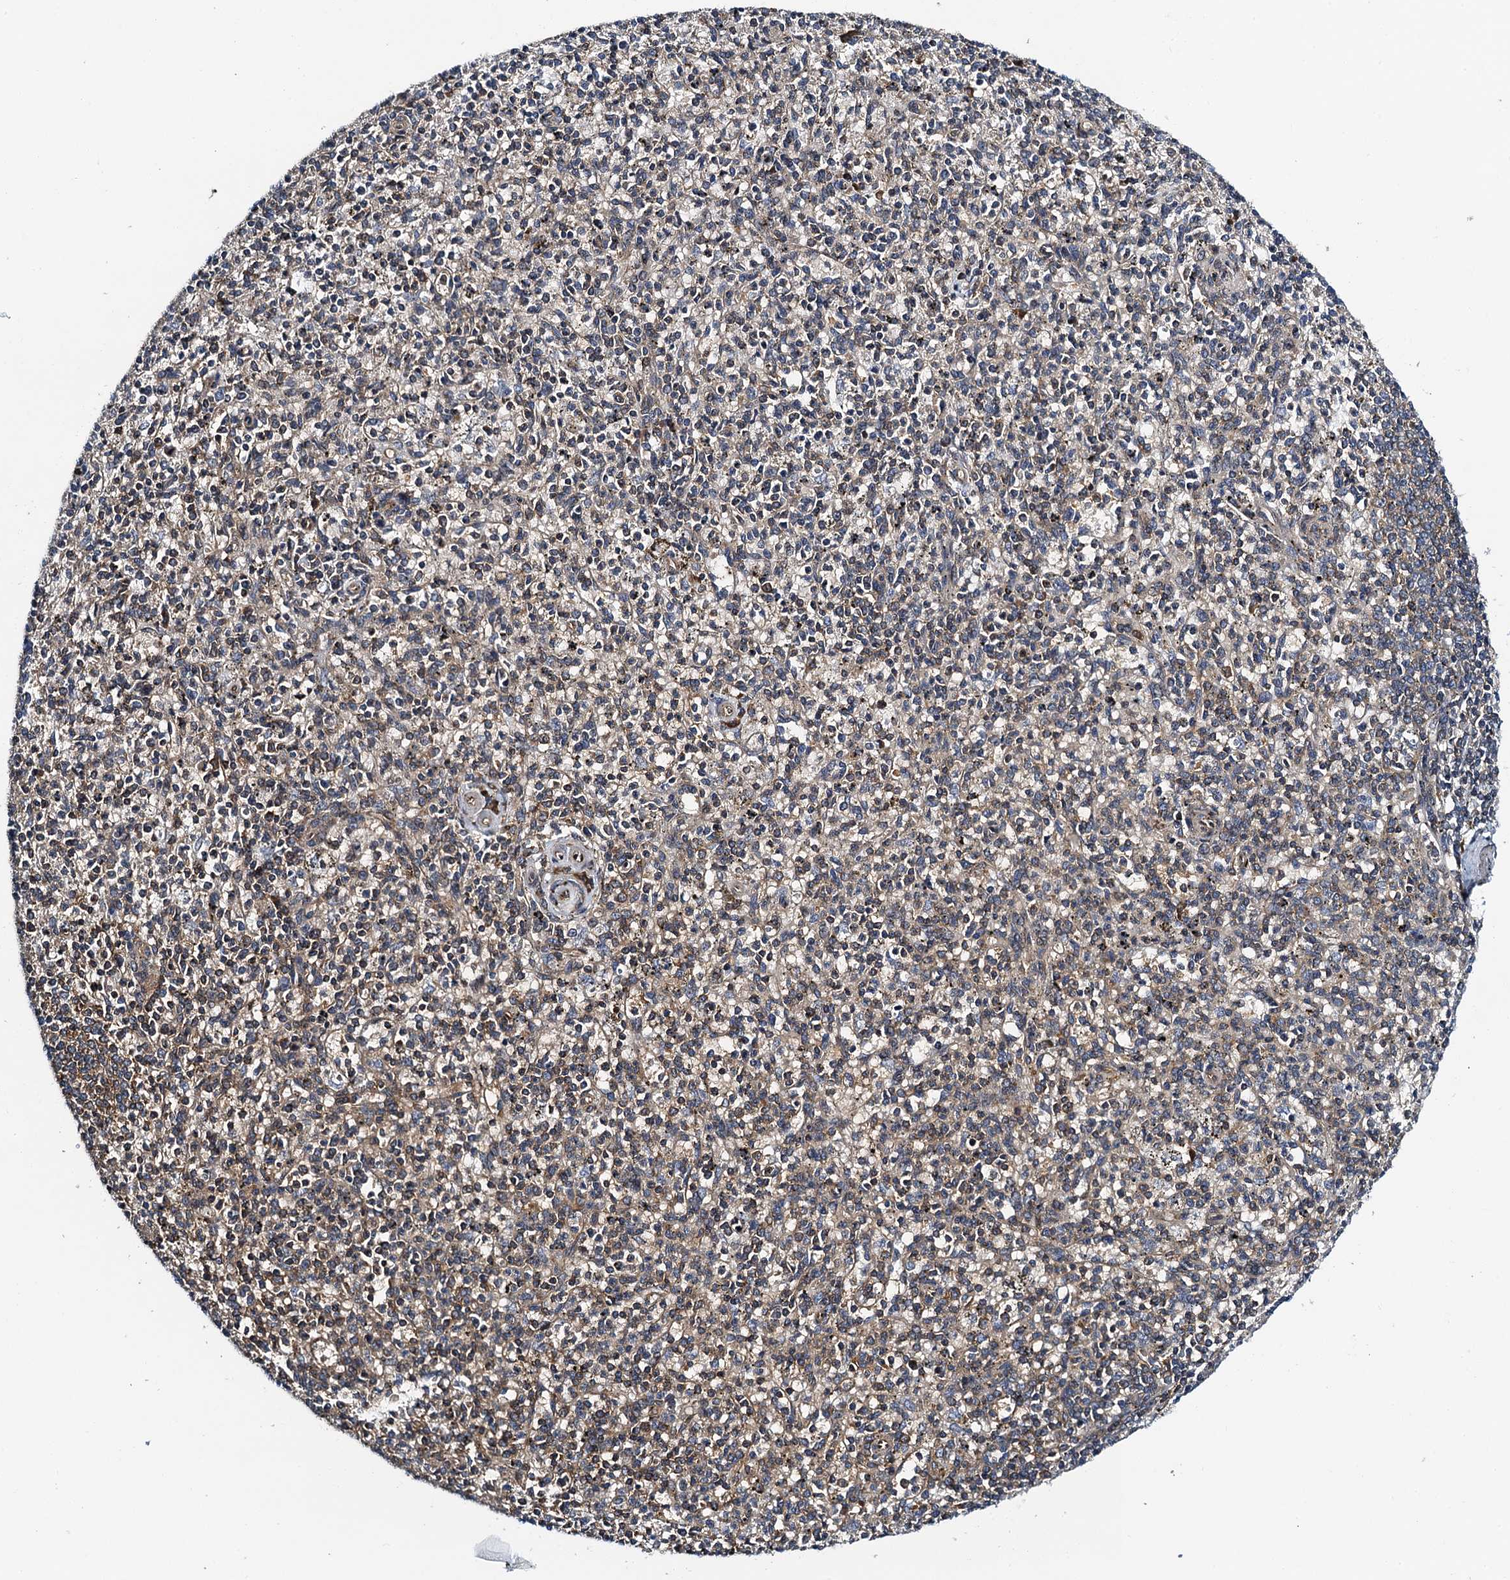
{"staining": {"intensity": "negative", "quantity": "none", "location": "none"}, "tissue": "spleen", "cell_type": "Cells in red pulp", "image_type": "normal", "snomed": [{"axis": "morphology", "description": "Normal tissue, NOS"}, {"axis": "topography", "description": "Spleen"}], "caption": "This is an IHC image of unremarkable spleen. There is no expression in cells in red pulp.", "gene": "MDM1", "patient": {"sex": "male", "age": 72}}